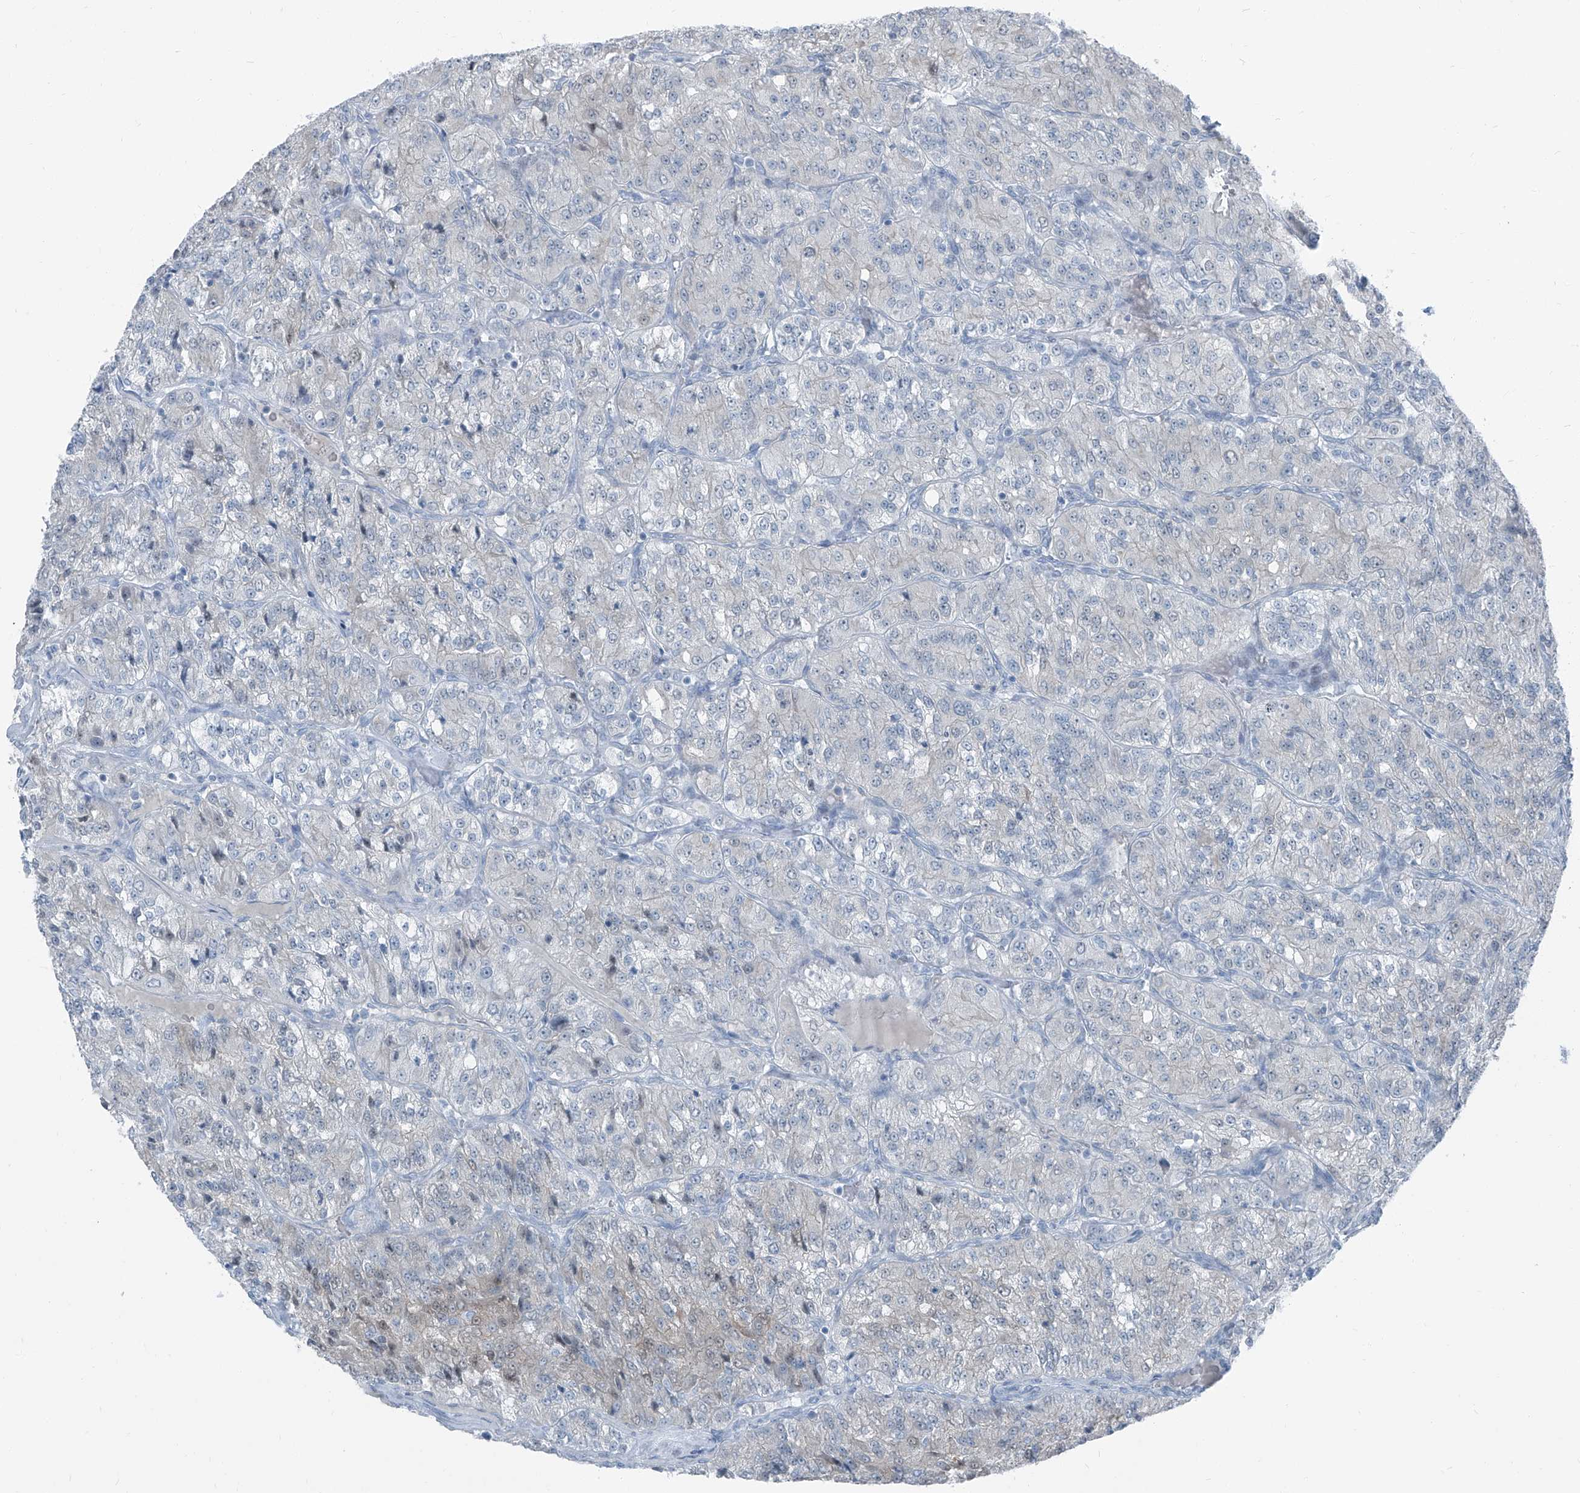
{"staining": {"intensity": "negative", "quantity": "none", "location": "none"}, "tissue": "renal cancer", "cell_type": "Tumor cells", "image_type": "cancer", "snomed": [{"axis": "morphology", "description": "Adenocarcinoma, NOS"}, {"axis": "topography", "description": "Kidney"}], "caption": "Histopathology image shows no significant protein expression in tumor cells of renal cancer (adenocarcinoma). The staining was performed using DAB to visualize the protein expression in brown, while the nuclei were stained in blue with hematoxylin (Magnification: 20x).", "gene": "RGN", "patient": {"sex": "female", "age": 63}}